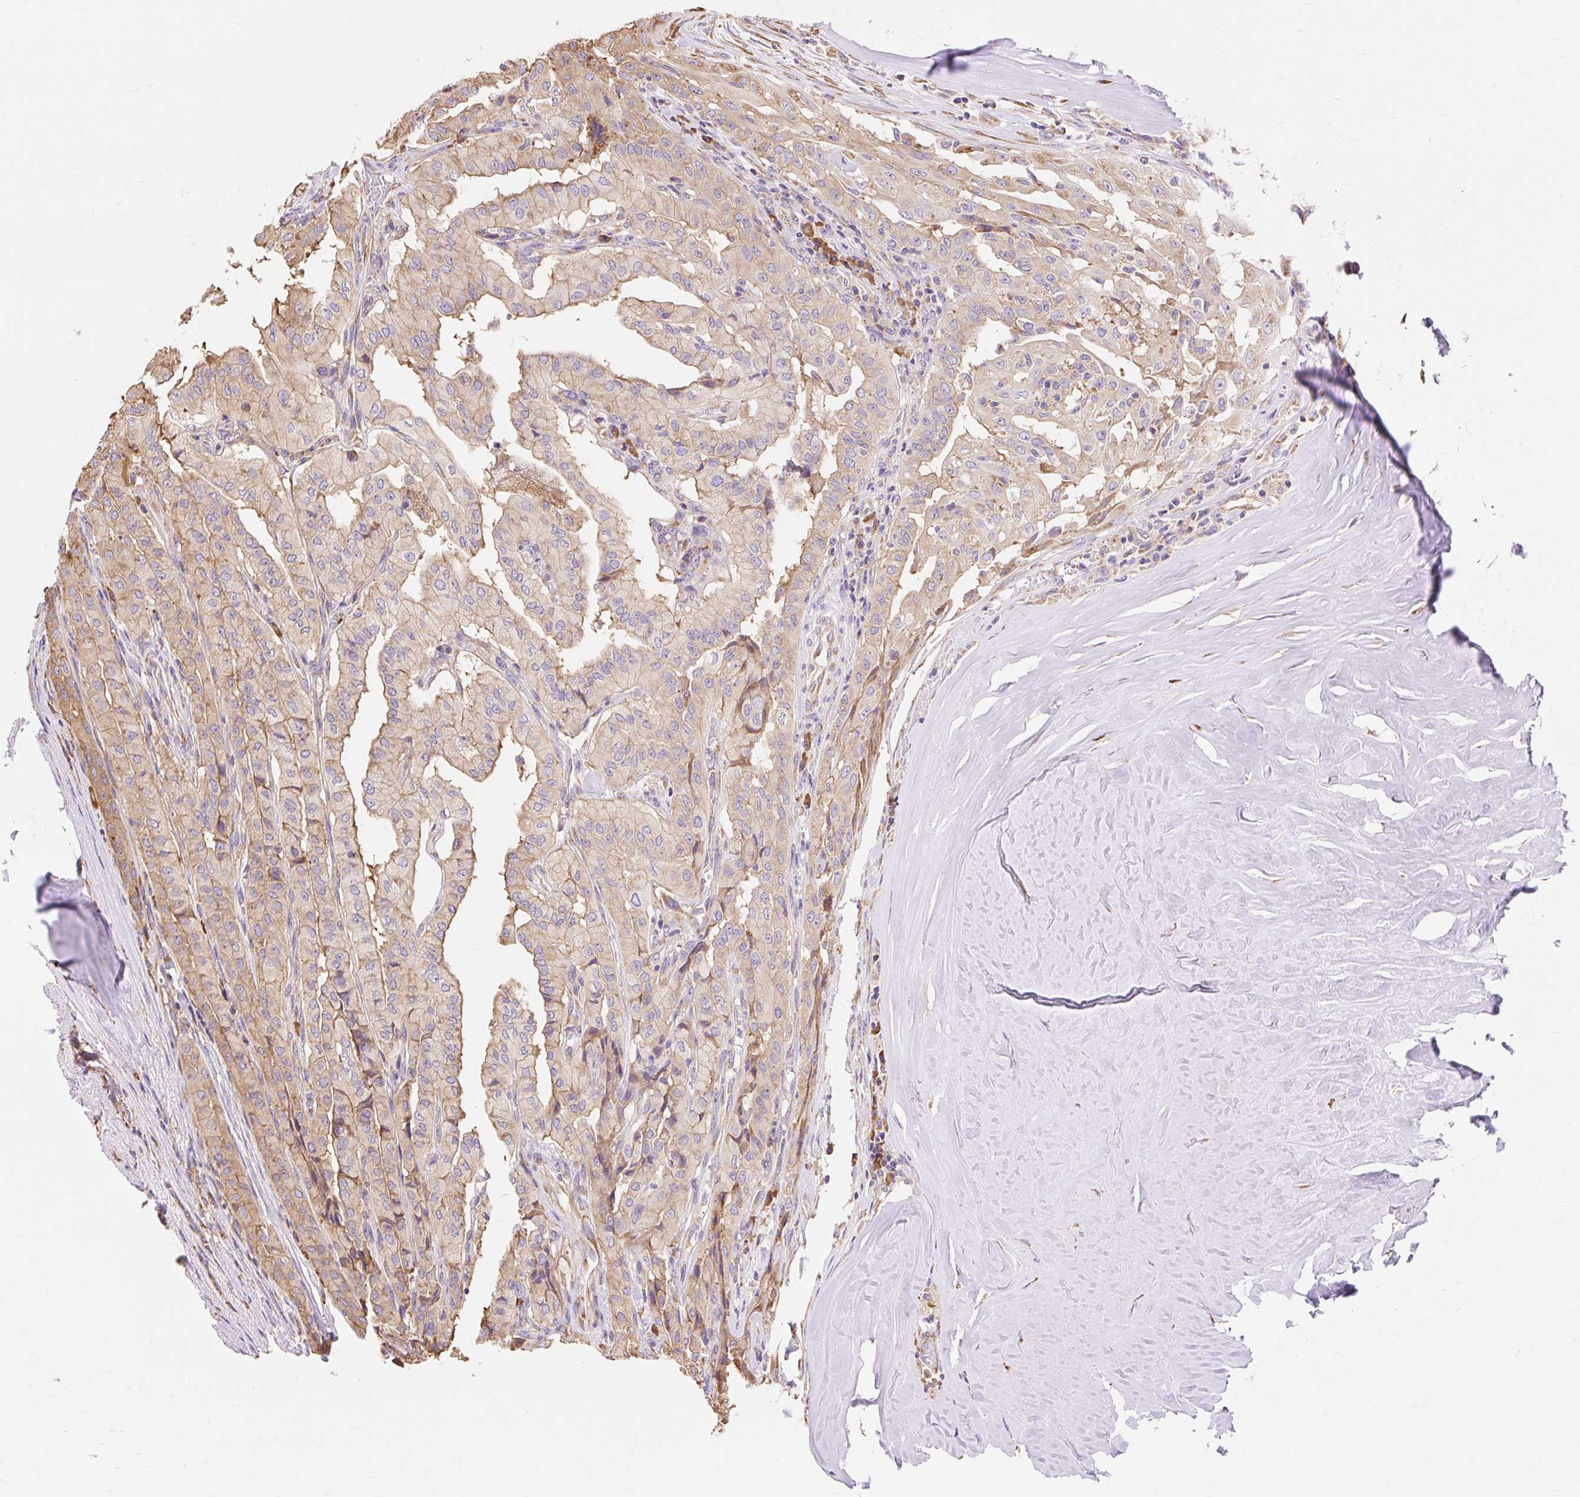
{"staining": {"intensity": "weak", "quantity": "25%-75%", "location": "cytoplasmic/membranous"}, "tissue": "thyroid cancer", "cell_type": "Tumor cells", "image_type": "cancer", "snomed": [{"axis": "morphology", "description": "Papillary adenocarcinoma, NOS"}, {"axis": "topography", "description": "Thyroid gland"}], "caption": "DAB (3,3'-diaminobenzidine) immunohistochemical staining of thyroid papillary adenocarcinoma shows weak cytoplasmic/membranous protein positivity in approximately 25%-75% of tumor cells.", "gene": "RPS17", "patient": {"sex": "female", "age": 59}}